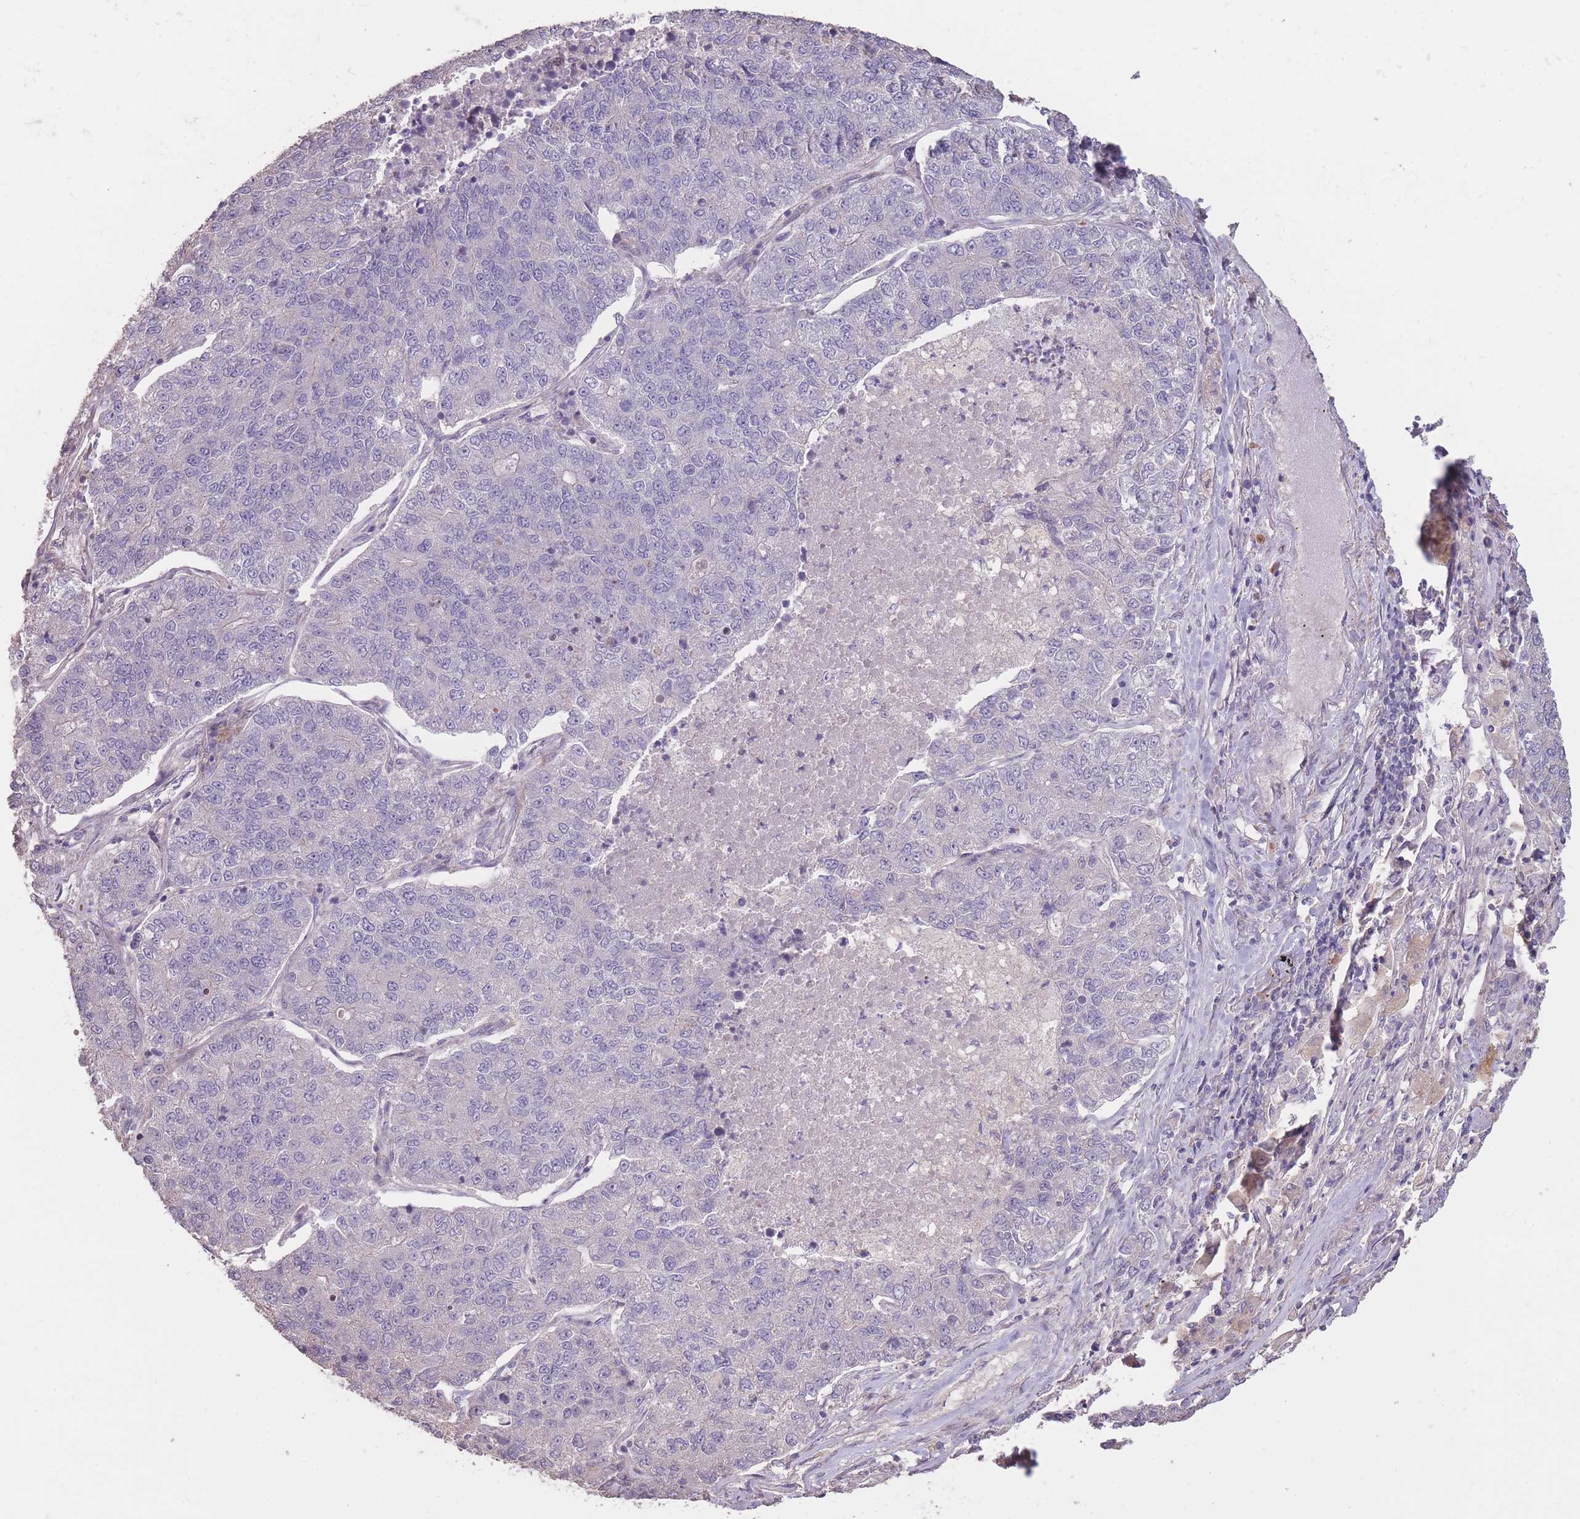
{"staining": {"intensity": "negative", "quantity": "none", "location": "none"}, "tissue": "lung cancer", "cell_type": "Tumor cells", "image_type": "cancer", "snomed": [{"axis": "morphology", "description": "Adenocarcinoma, NOS"}, {"axis": "topography", "description": "Lung"}], "caption": "This is an IHC histopathology image of human lung adenocarcinoma. There is no positivity in tumor cells.", "gene": "RSPH10B", "patient": {"sex": "male", "age": 49}}